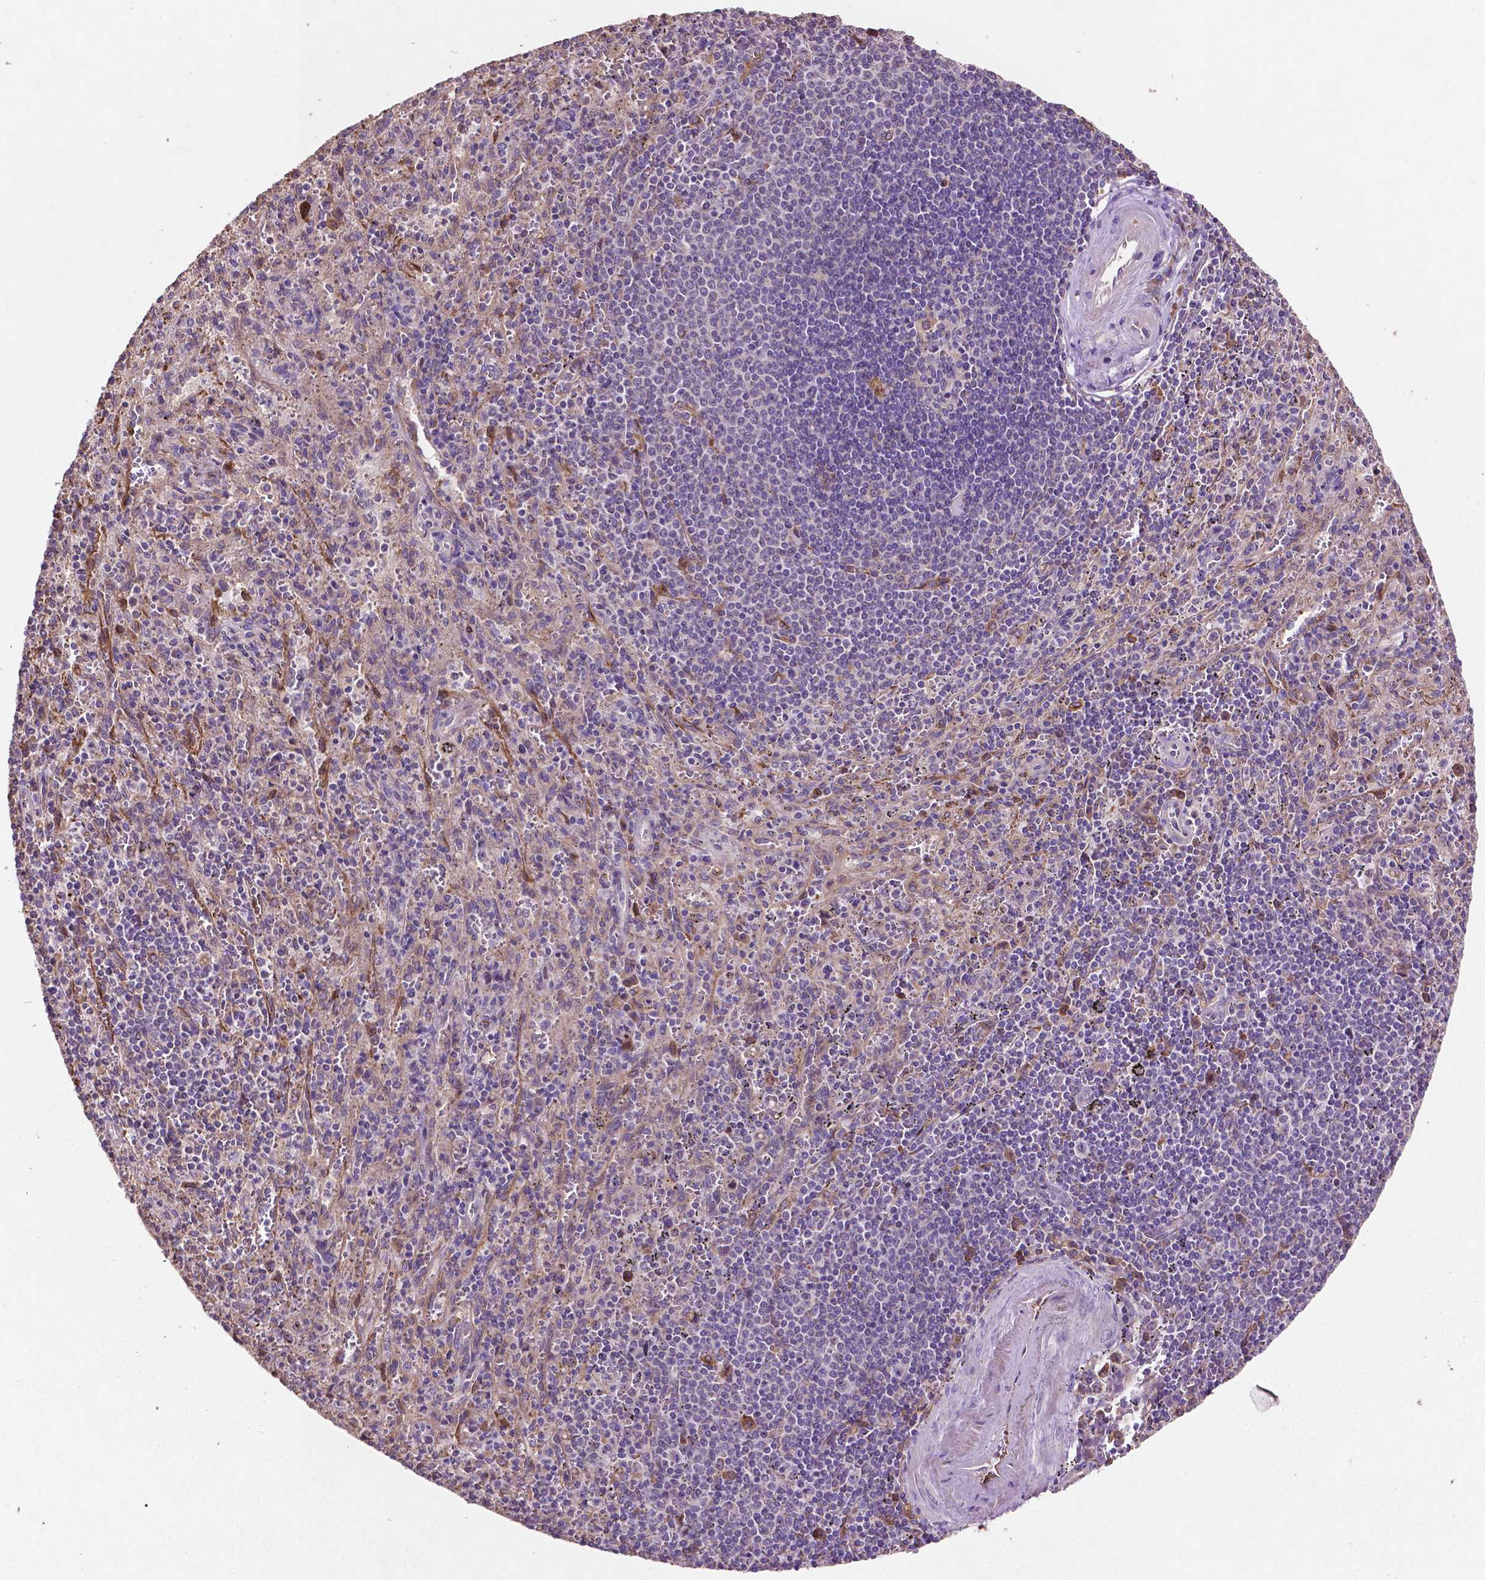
{"staining": {"intensity": "negative", "quantity": "none", "location": "none"}, "tissue": "spleen", "cell_type": "Cells in red pulp", "image_type": "normal", "snomed": [{"axis": "morphology", "description": "Normal tissue, NOS"}, {"axis": "topography", "description": "Spleen"}], "caption": "This histopathology image is of normal spleen stained with immunohistochemistry (IHC) to label a protein in brown with the nuclei are counter-stained blue. There is no staining in cells in red pulp.", "gene": "MBTPS1", "patient": {"sex": "male", "age": 57}}